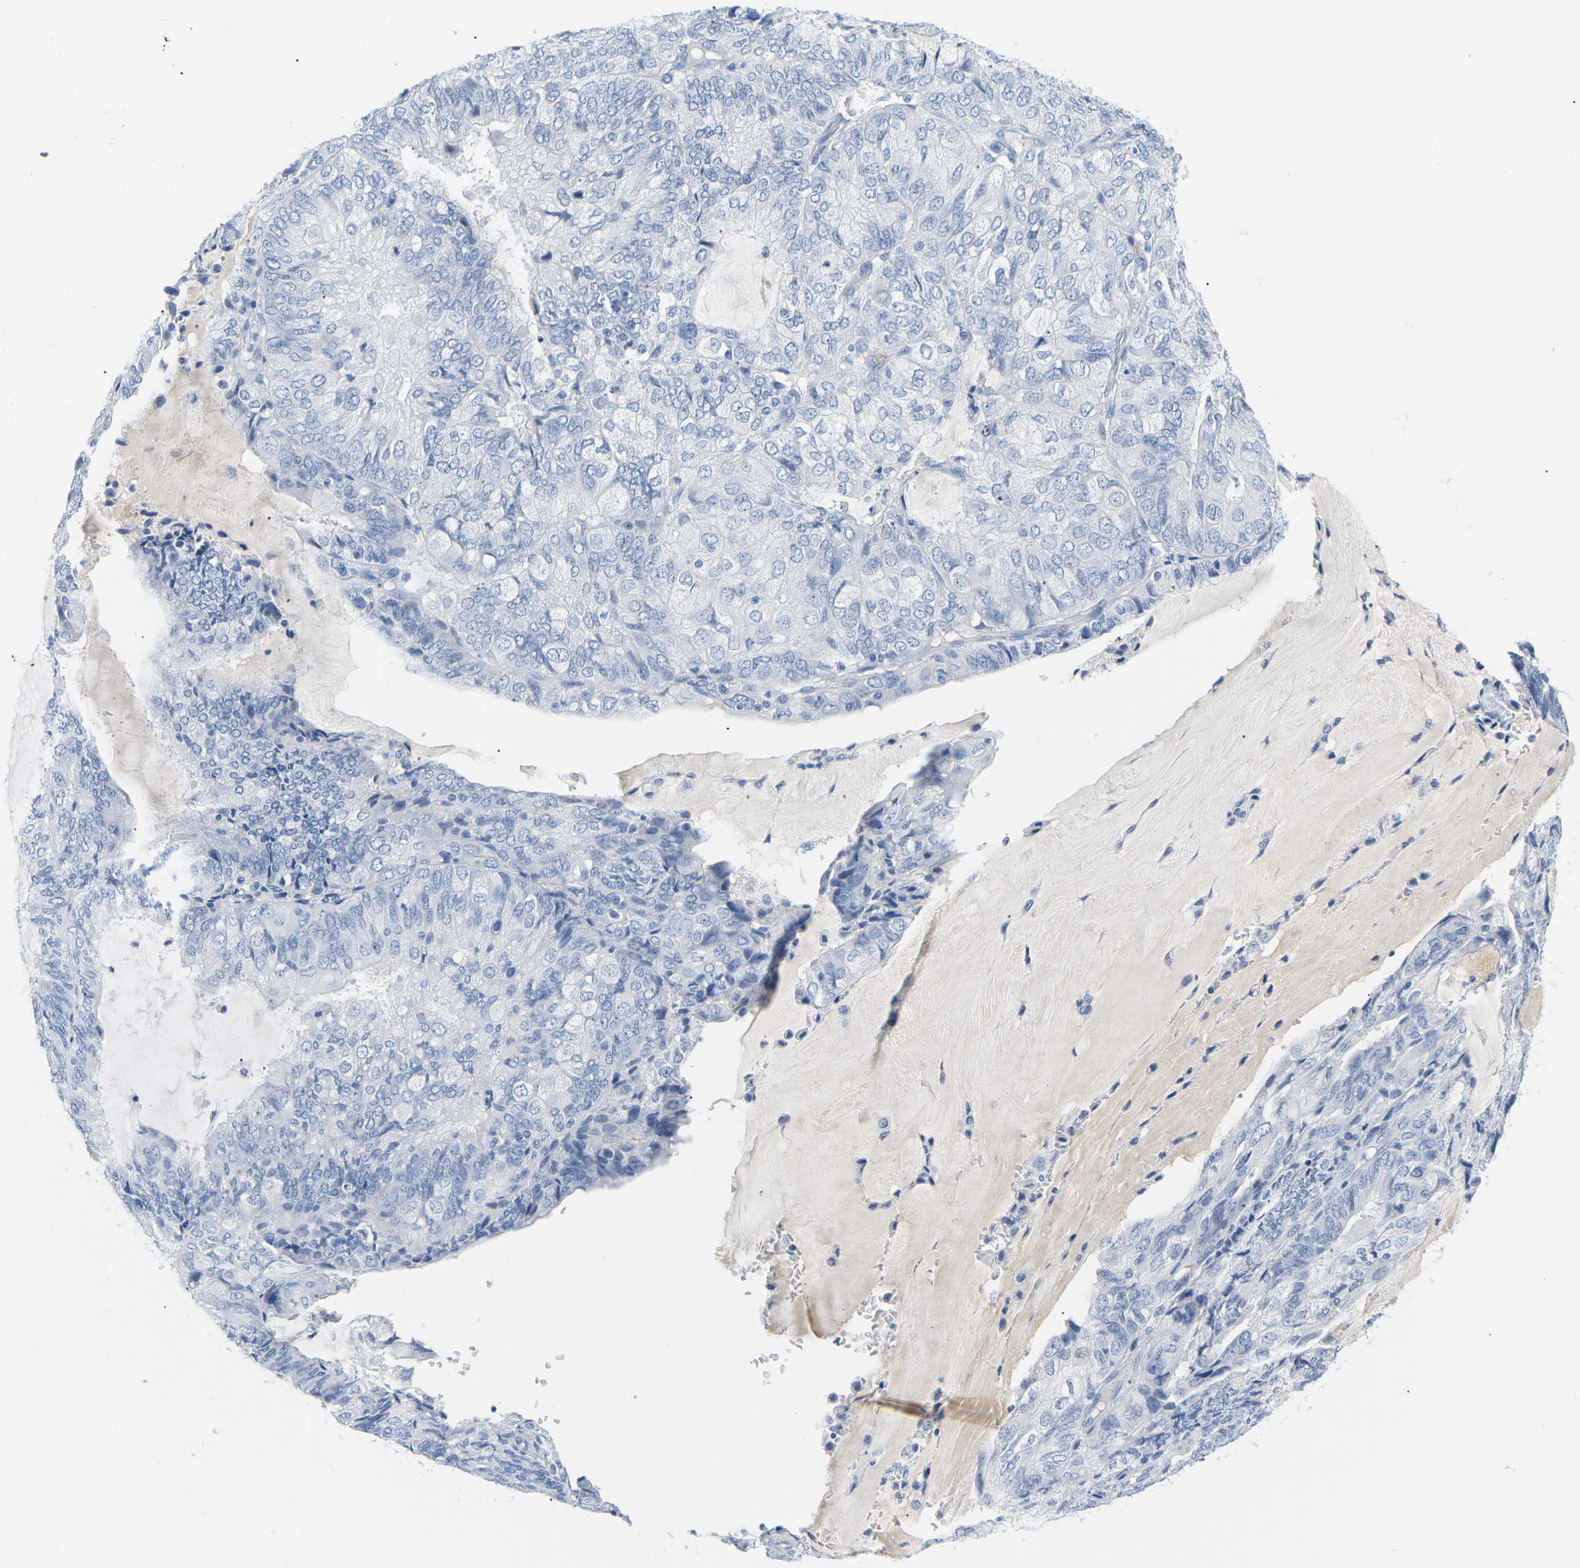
{"staining": {"intensity": "negative", "quantity": "none", "location": "none"}, "tissue": "endometrial cancer", "cell_type": "Tumor cells", "image_type": "cancer", "snomed": [{"axis": "morphology", "description": "Adenocarcinoma, NOS"}, {"axis": "topography", "description": "Endometrium"}], "caption": "Immunohistochemistry photomicrograph of adenocarcinoma (endometrial) stained for a protein (brown), which exhibits no staining in tumor cells.", "gene": "APOB", "patient": {"sex": "female", "age": 81}}